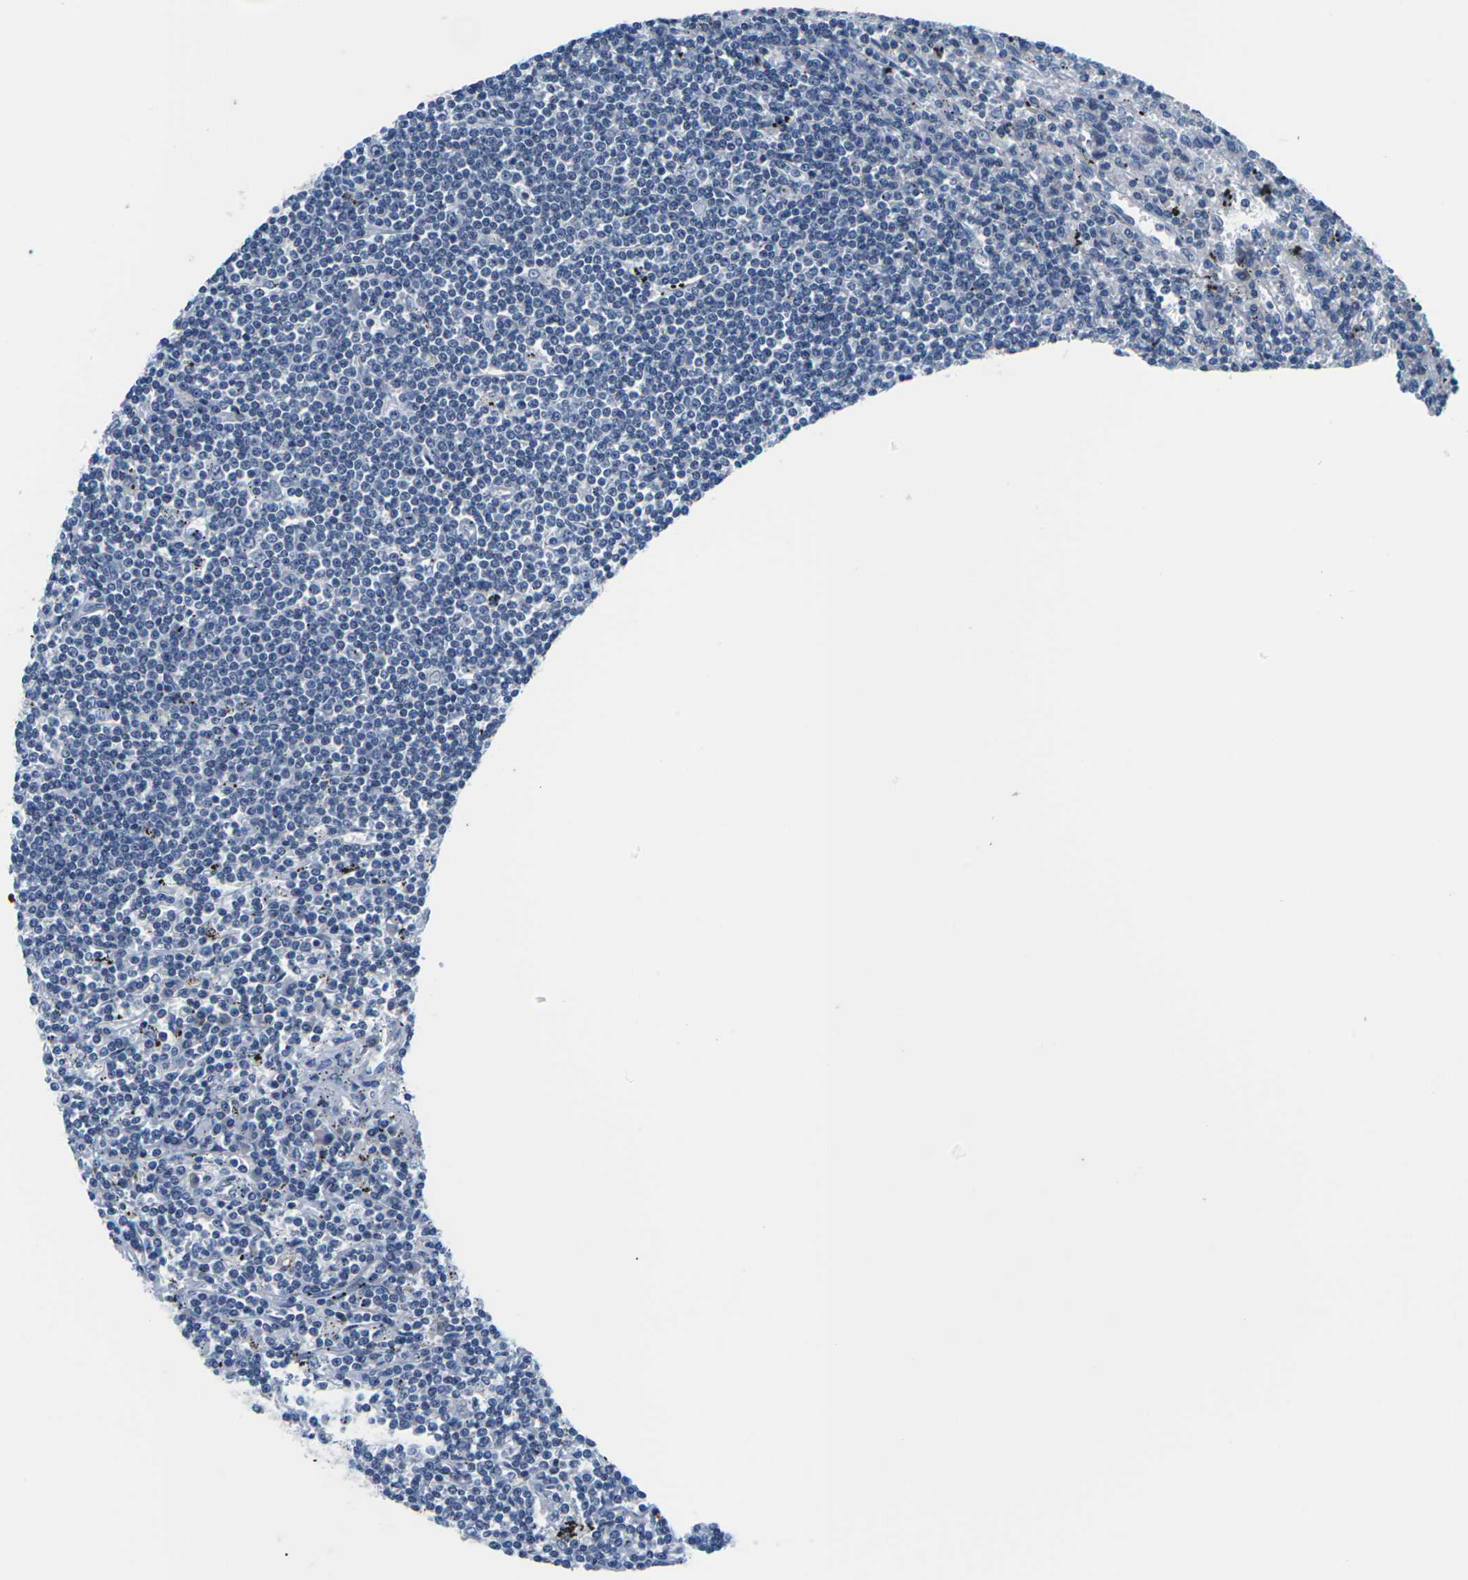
{"staining": {"intensity": "negative", "quantity": "none", "location": "none"}, "tissue": "lymphoma", "cell_type": "Tumor cells", "image_type": "cancer", "snomed": [{"axis": "morphology", "description": "Malignant lymphoma, non-Hodgkin's type, Low grade"}, {"axis": "topography", "description": "Spleen"}], "caption": "Photomicrograph shows no significant protein positivity in tumor cells of lymphoma.", "gene": "UMOD", "patient": {"sex": "male", "age": 76}}